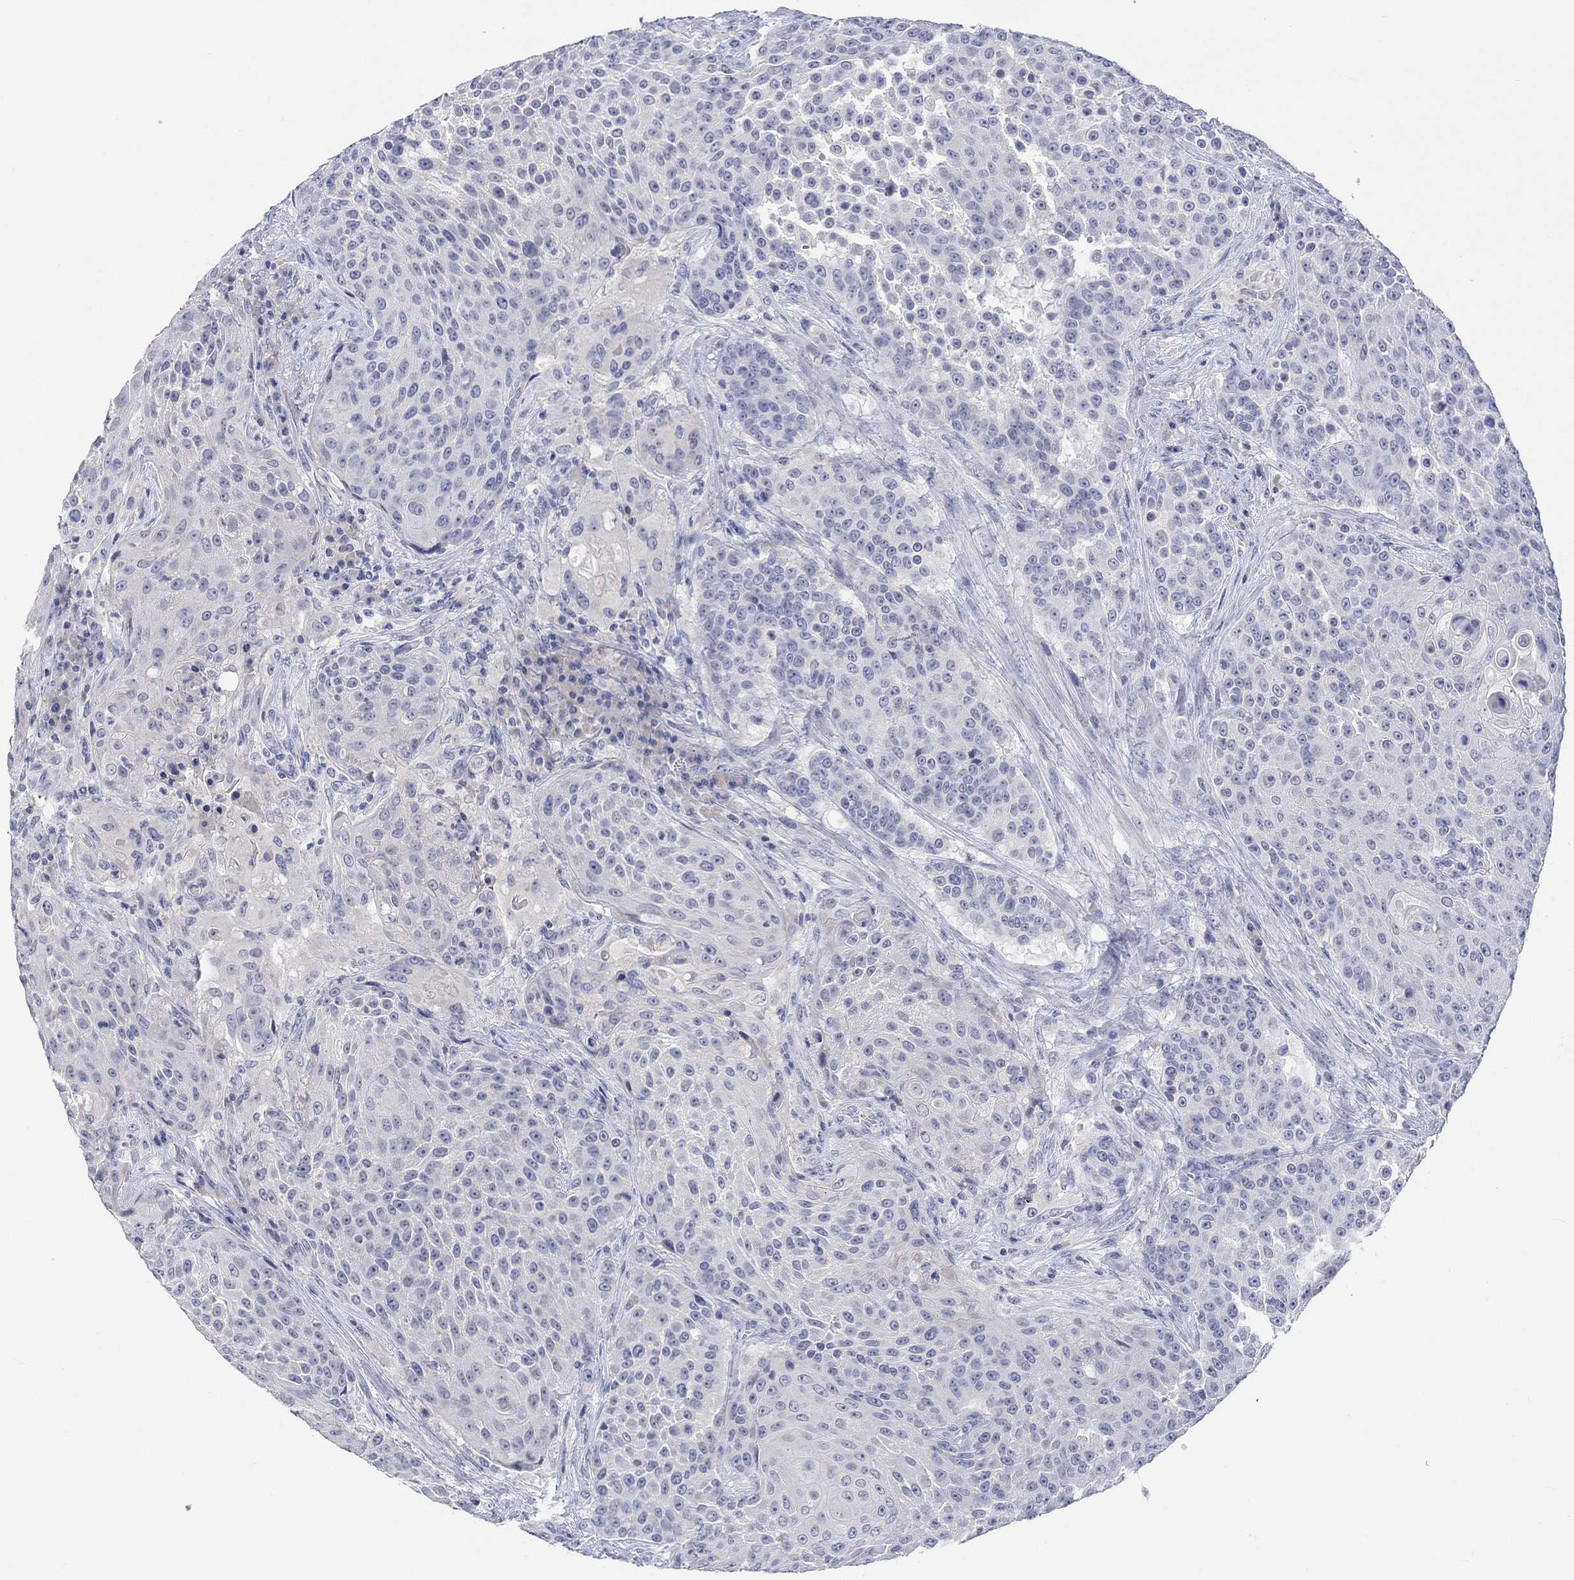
{"staining": {"intensity": "negative", "quantity": "none", "location": "none"}, "tissue": "urothelial cancer", "cell_type": "Tumor cells", "image_type": "cancer", "snomed": [{"axis": "morphology", "description": "Urothelial carcinoma, High grade"}, {"axis": "topography", "description": "Urinary bladder"}], "caption": "This is a photomicrograph of IHC staining of urothelial carcinoma (high-grade), which shows no staining in tumor cells. The staining was performed using DAB (3,3'-diaminobenzidine) to visualize the protein expression in brown, while the nuclei were stained in blue with hematoxylin (Magnification: 20x).", "gene": "DLK1", "patient": {"sex": "female", "age": 63}}